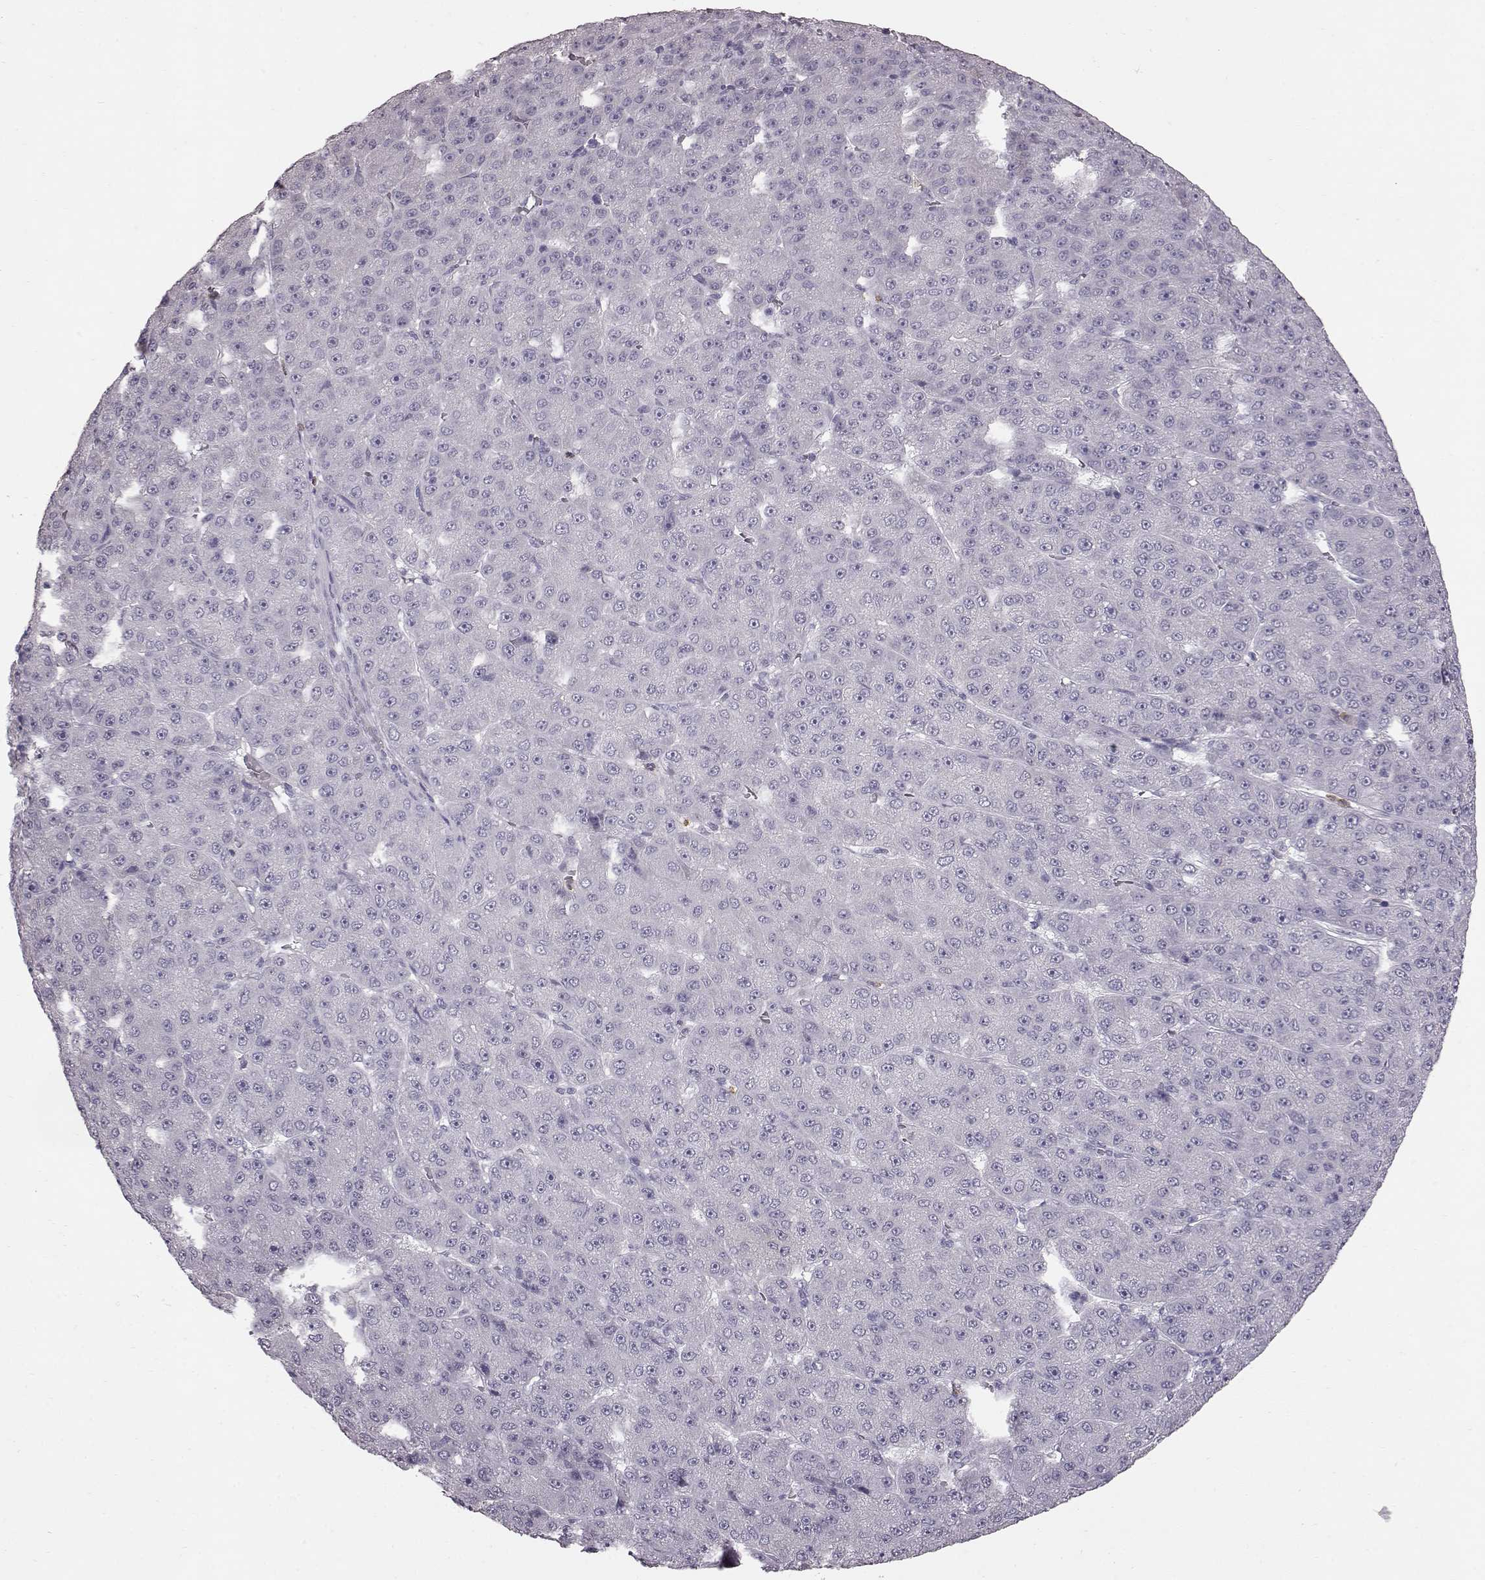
{"staining": {"intensity": "negative", "quantity": "none", "location": "none"}, "tissue": "liver cancer", "cell_type": "Tumor cells", "image_type": "cancer", "snomed": [{"axis": "morphology", "description": "Carcinoma, Hepatocellular, NOS"}, {"axis": "topography", "description": "Liver"}], "caption": "This is a micrograph of immunohistochemistry staining of hepatocellular carcinoma (liver), which shows no expression in tumor cells.", "gene": "FUT4", "patient": {"sex": "male", "age": 67}}